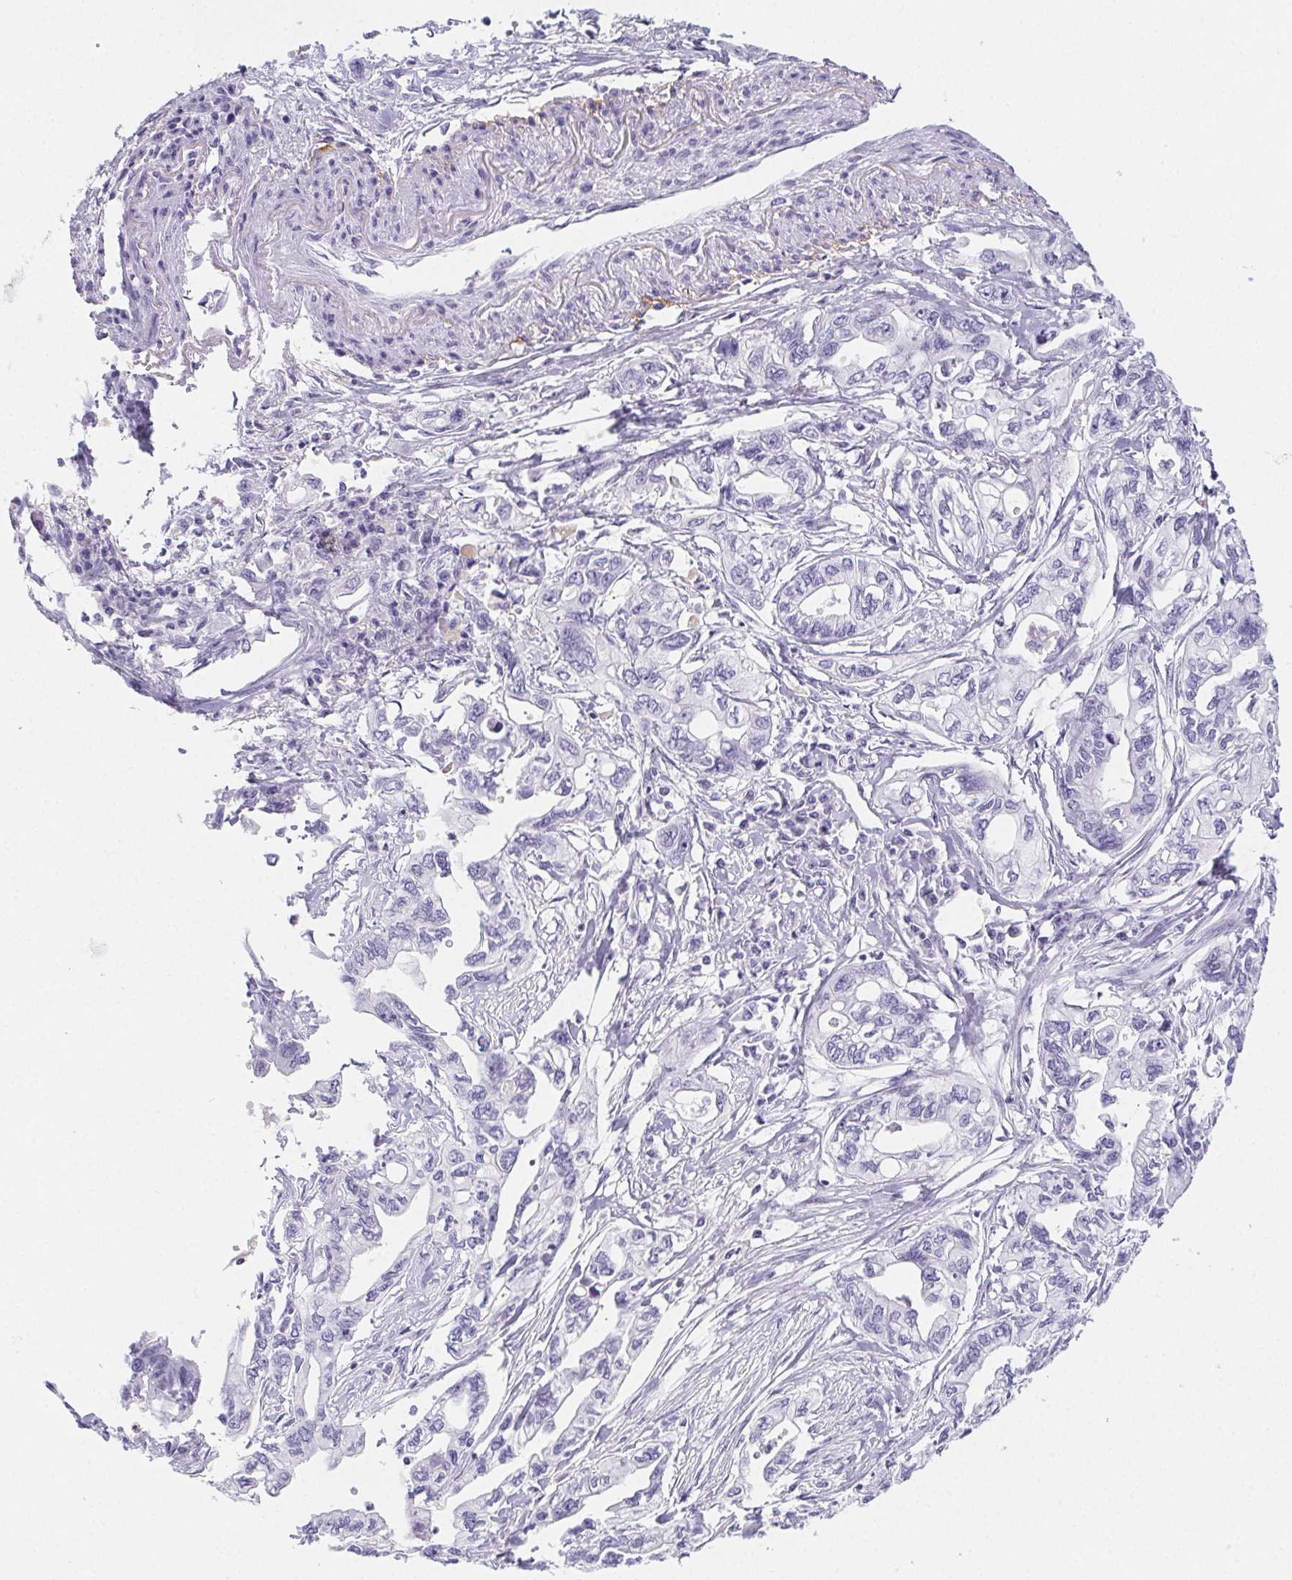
{"staining": {"intensity": "negative", "quantity": "none", "location": "none"}, "tissue": "pancreatic cancer", "cell_type": "Tumor cells", "image_type": "cancer", "snomed": [{"axis": "morphology", "description": "Adenocarcinoma, NOS"}, {"axis": "topography", "description": "Pancreas"}], "caption": "Immunohistochemistry (IHC) image of neoplastic tissue: human pancreatic cancer (adenocarcinoma) stained with DAB (3,3'-diaminobenzidine) reveals no significant protein staining in tumor cells.", "gene": "ITIH2", "patient": {"sex": "male", "age": 68}}